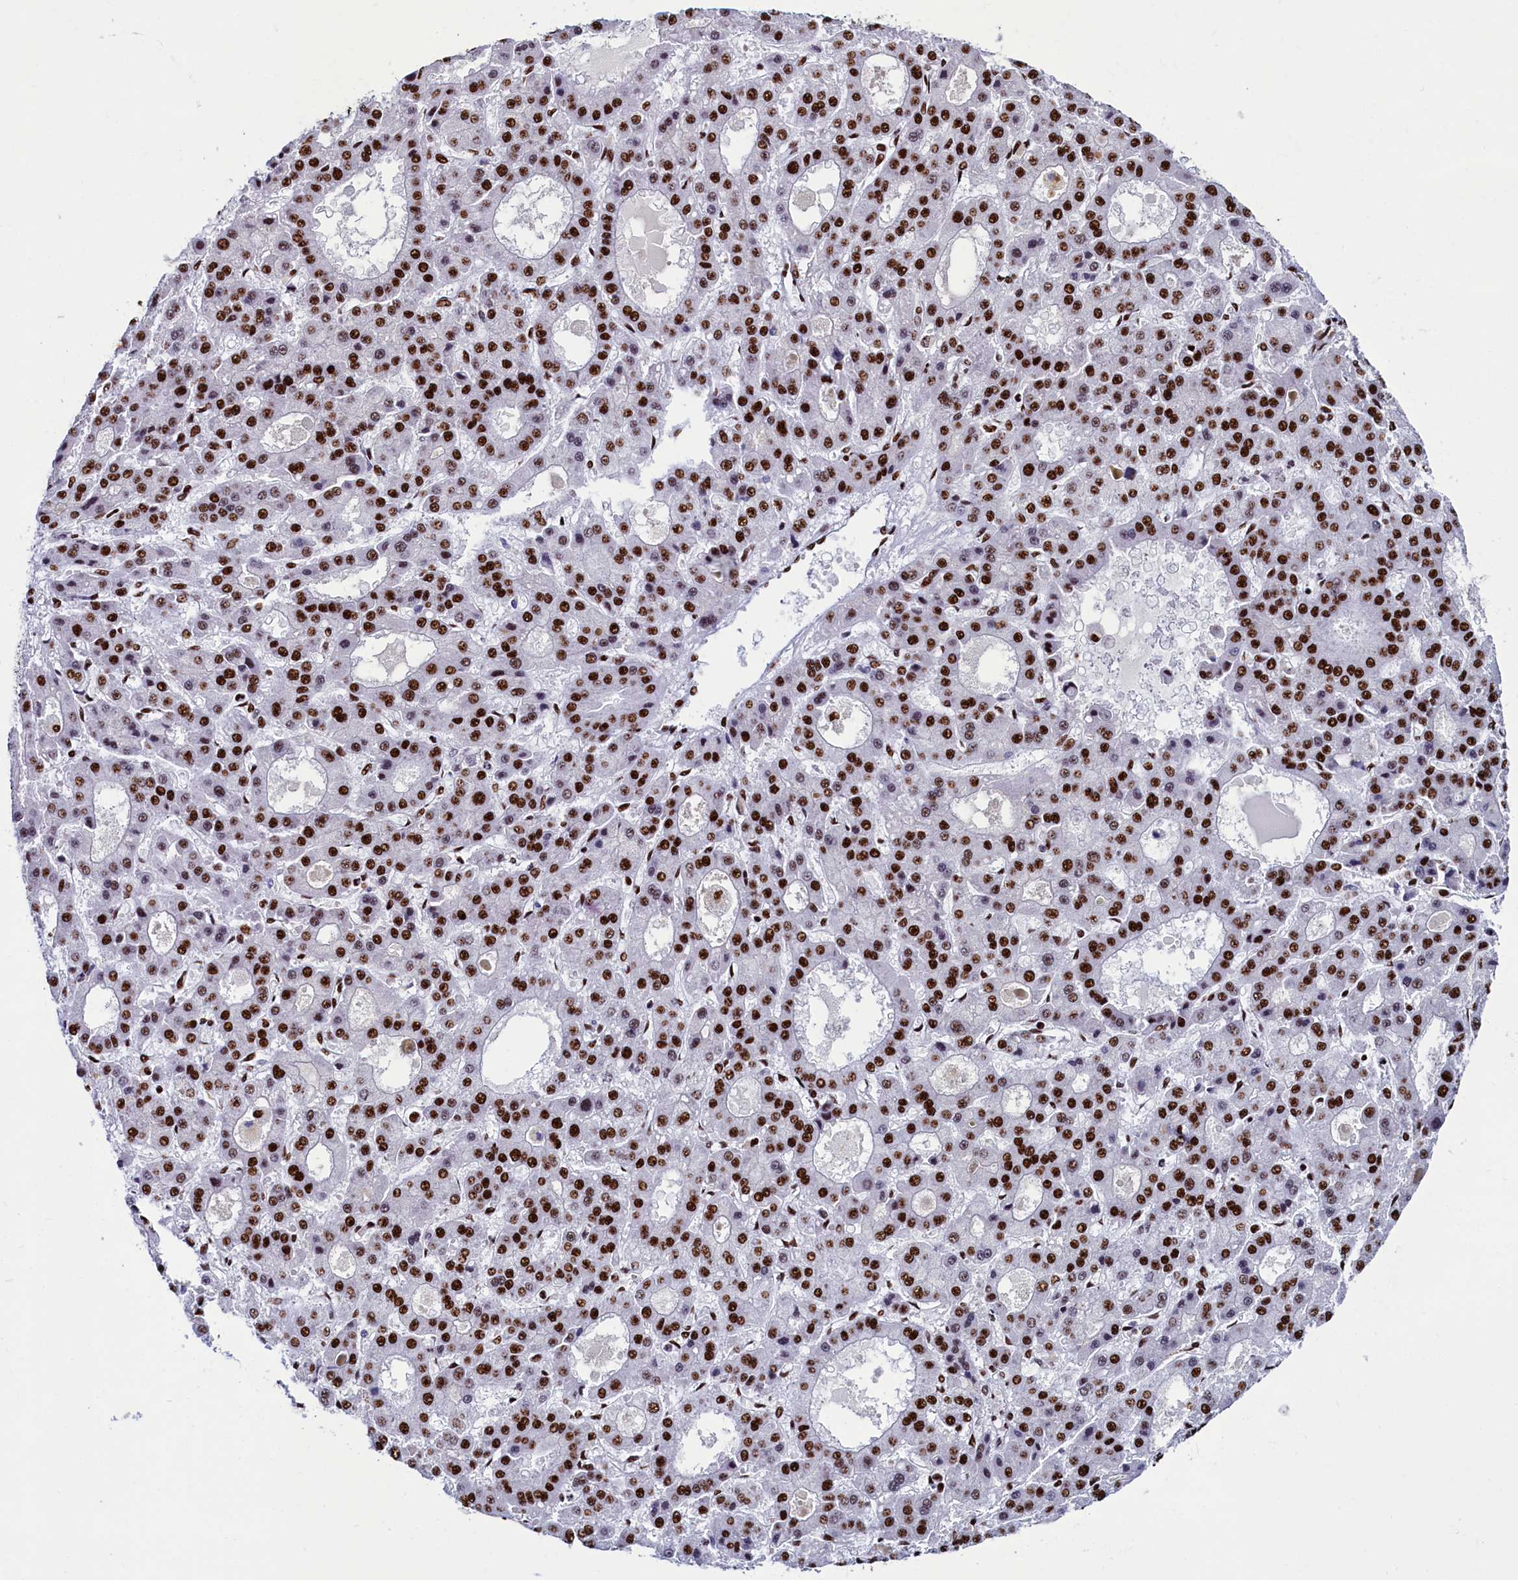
{"staining": {"intensity": "strong", "quantity": ">75%", "location": "nuclear"}, "tissue": "liver cancer", "cell_type": "Tumor cells", "image_type": "cancer", "snomed": [{"axis": "morphology", "description": "Carcinoma, Hepatocellular, NOS"}, {"axis": "topography", "description": "Liver"}], "caption": "DAB (3,3'-diaminobenzidine) immunohistochemical staining of hepatocellular carcinoma (liver) shows strong nuclear protein expression in about >75% of tumor cells. The staining was performed using DAB (3,3'-diaminobenzidine) to visualize the protein expression in brown, while the nuclei were stained in blue with hematoxylin (Magnification: 20x).", "gene": "SRRM2", "patient": {"sex": "male", "age": 70}}